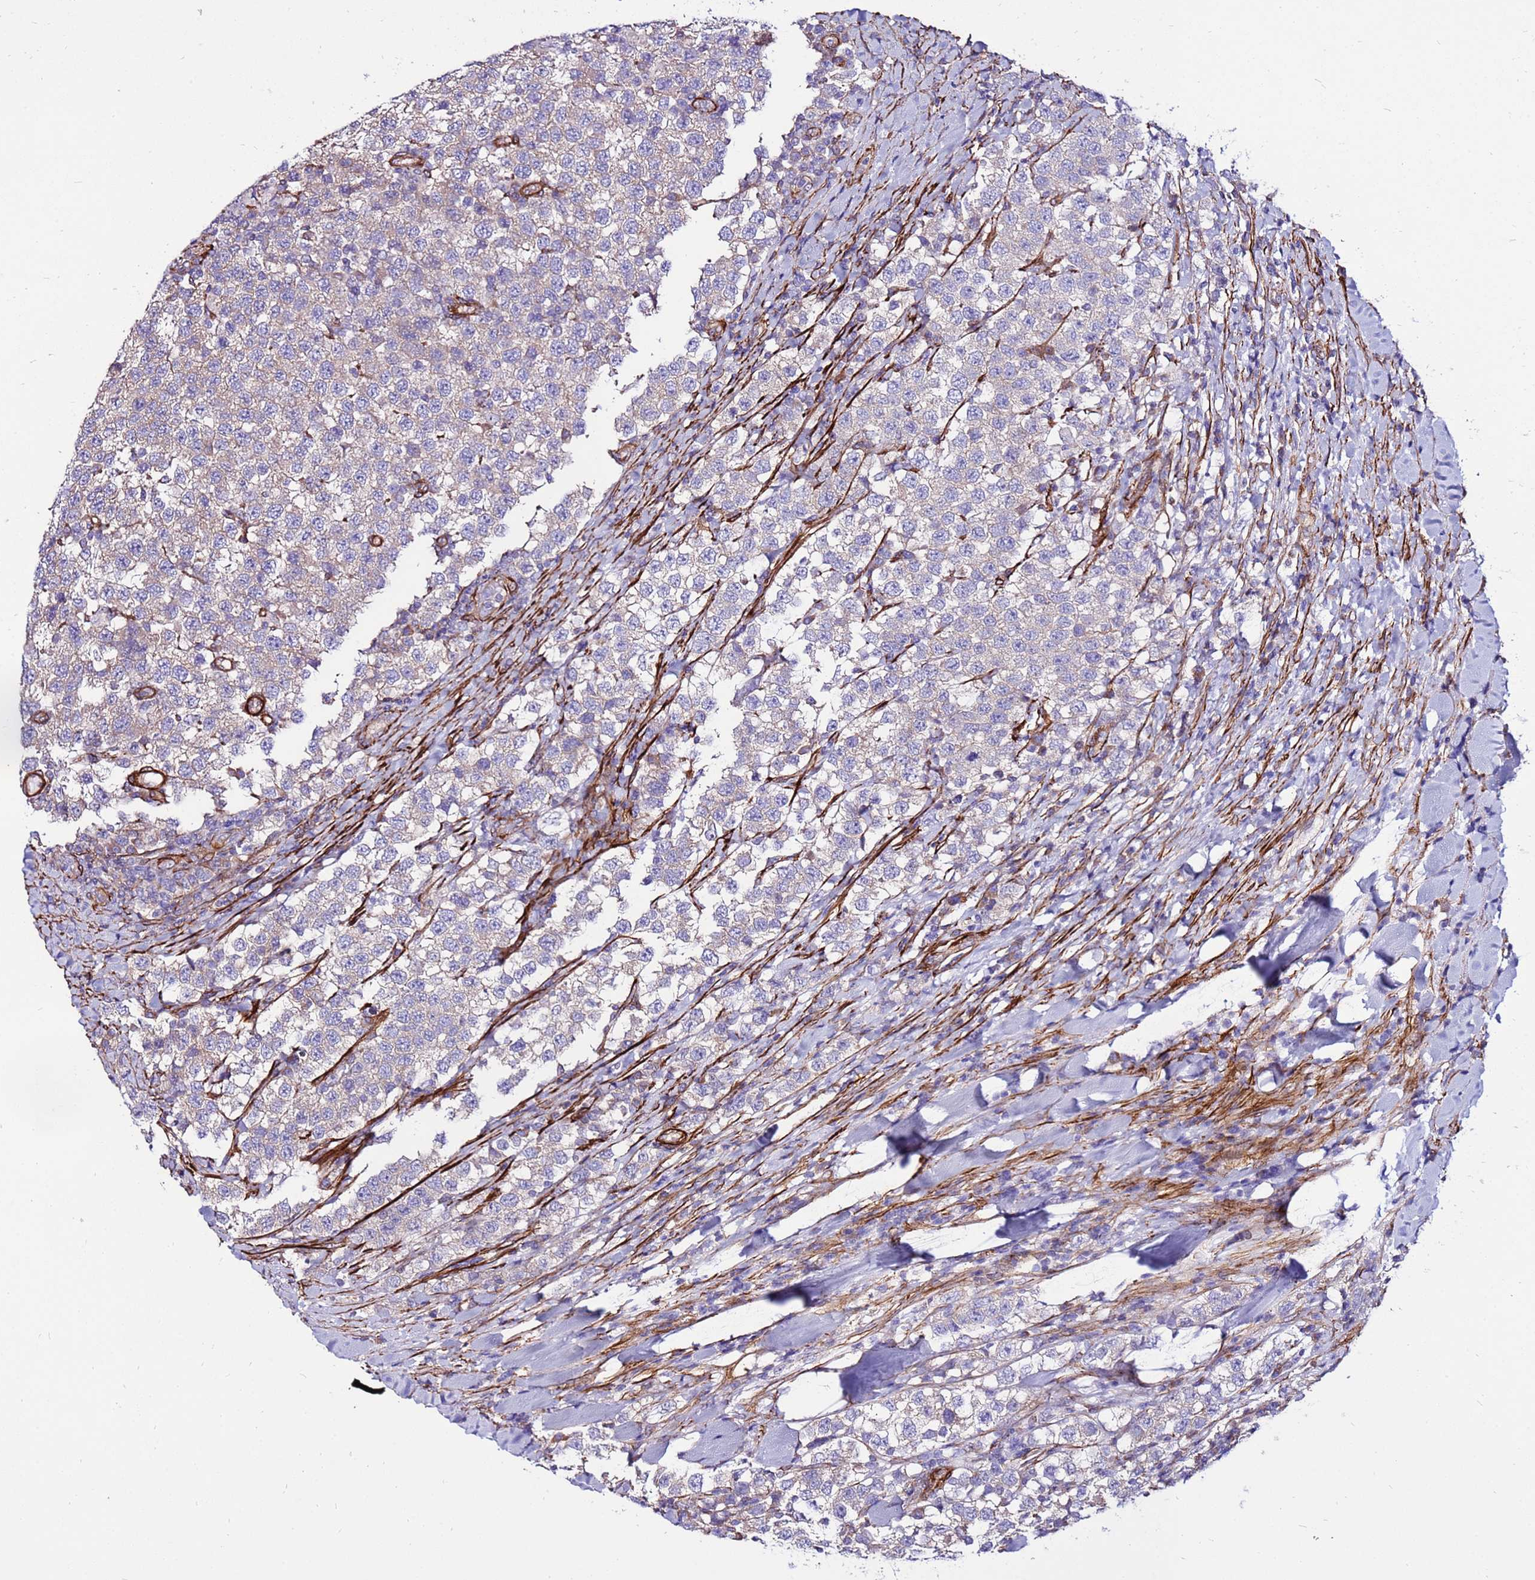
{"staining": {"intensity": "negative", "quantity": "none", "location": "none"}, "tissue": "testis cancer", "cell_type": "Tumor cells", "image_type": "cancer", "snomed": [{"axis": "morphology", "description": "Seminoma, NOS"}, {"axis": "topography", "description": "Testis"}], "caption": "High magnification brightfield microscopy of testis cancer stained with DAB (3,3'-diaminobenzidine) (brown) and counterstained with hematoxylin (blue): tumor cells show no significant expression.", "gene": "EI24", "patient": {"sex": "male", "age": 34}}